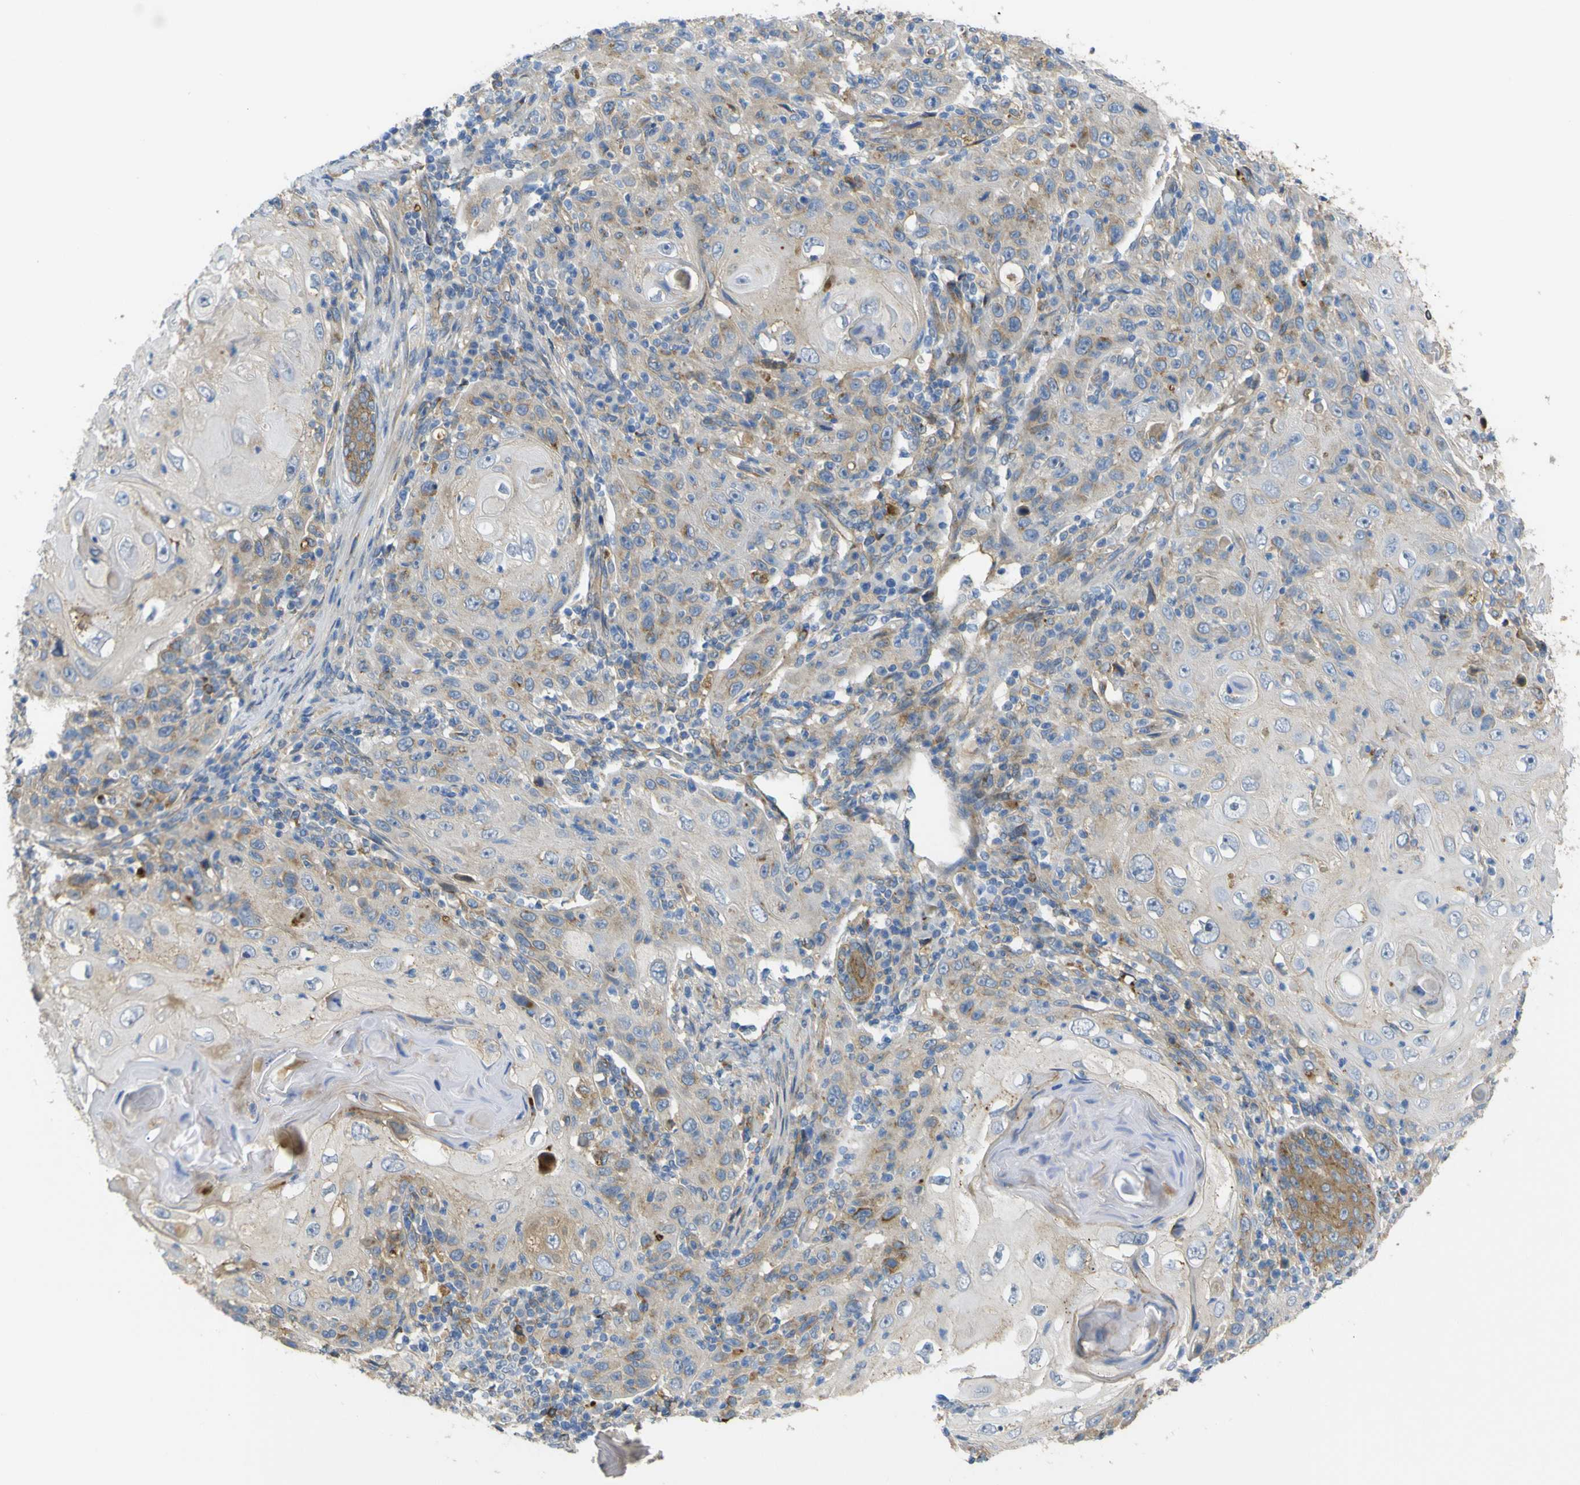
{"staining": {"intensity": "moderate", "quantity": "<25%", "location": "cytoplasmic/membranous"}, "tissue": "skin cancer", "cell_type": "Tumor cells", "image_type": "cancer", "snomed": [{"axis": "morphology", "description": "Squamous cell carcinoma, NOS"}, {"axis": "topography", "description": "Skin"}], "caption": "Squamous cell carcinoma (skin) was stained to show a protein in brown. There is low levels of moderate cytoplasmic/membranous positivity in approximately <25% of tumor cells. (IHC, brightfield microscopy, high magnification).", "gene": "SYPL1", "patient": {"sex": "female", "age": 88}}